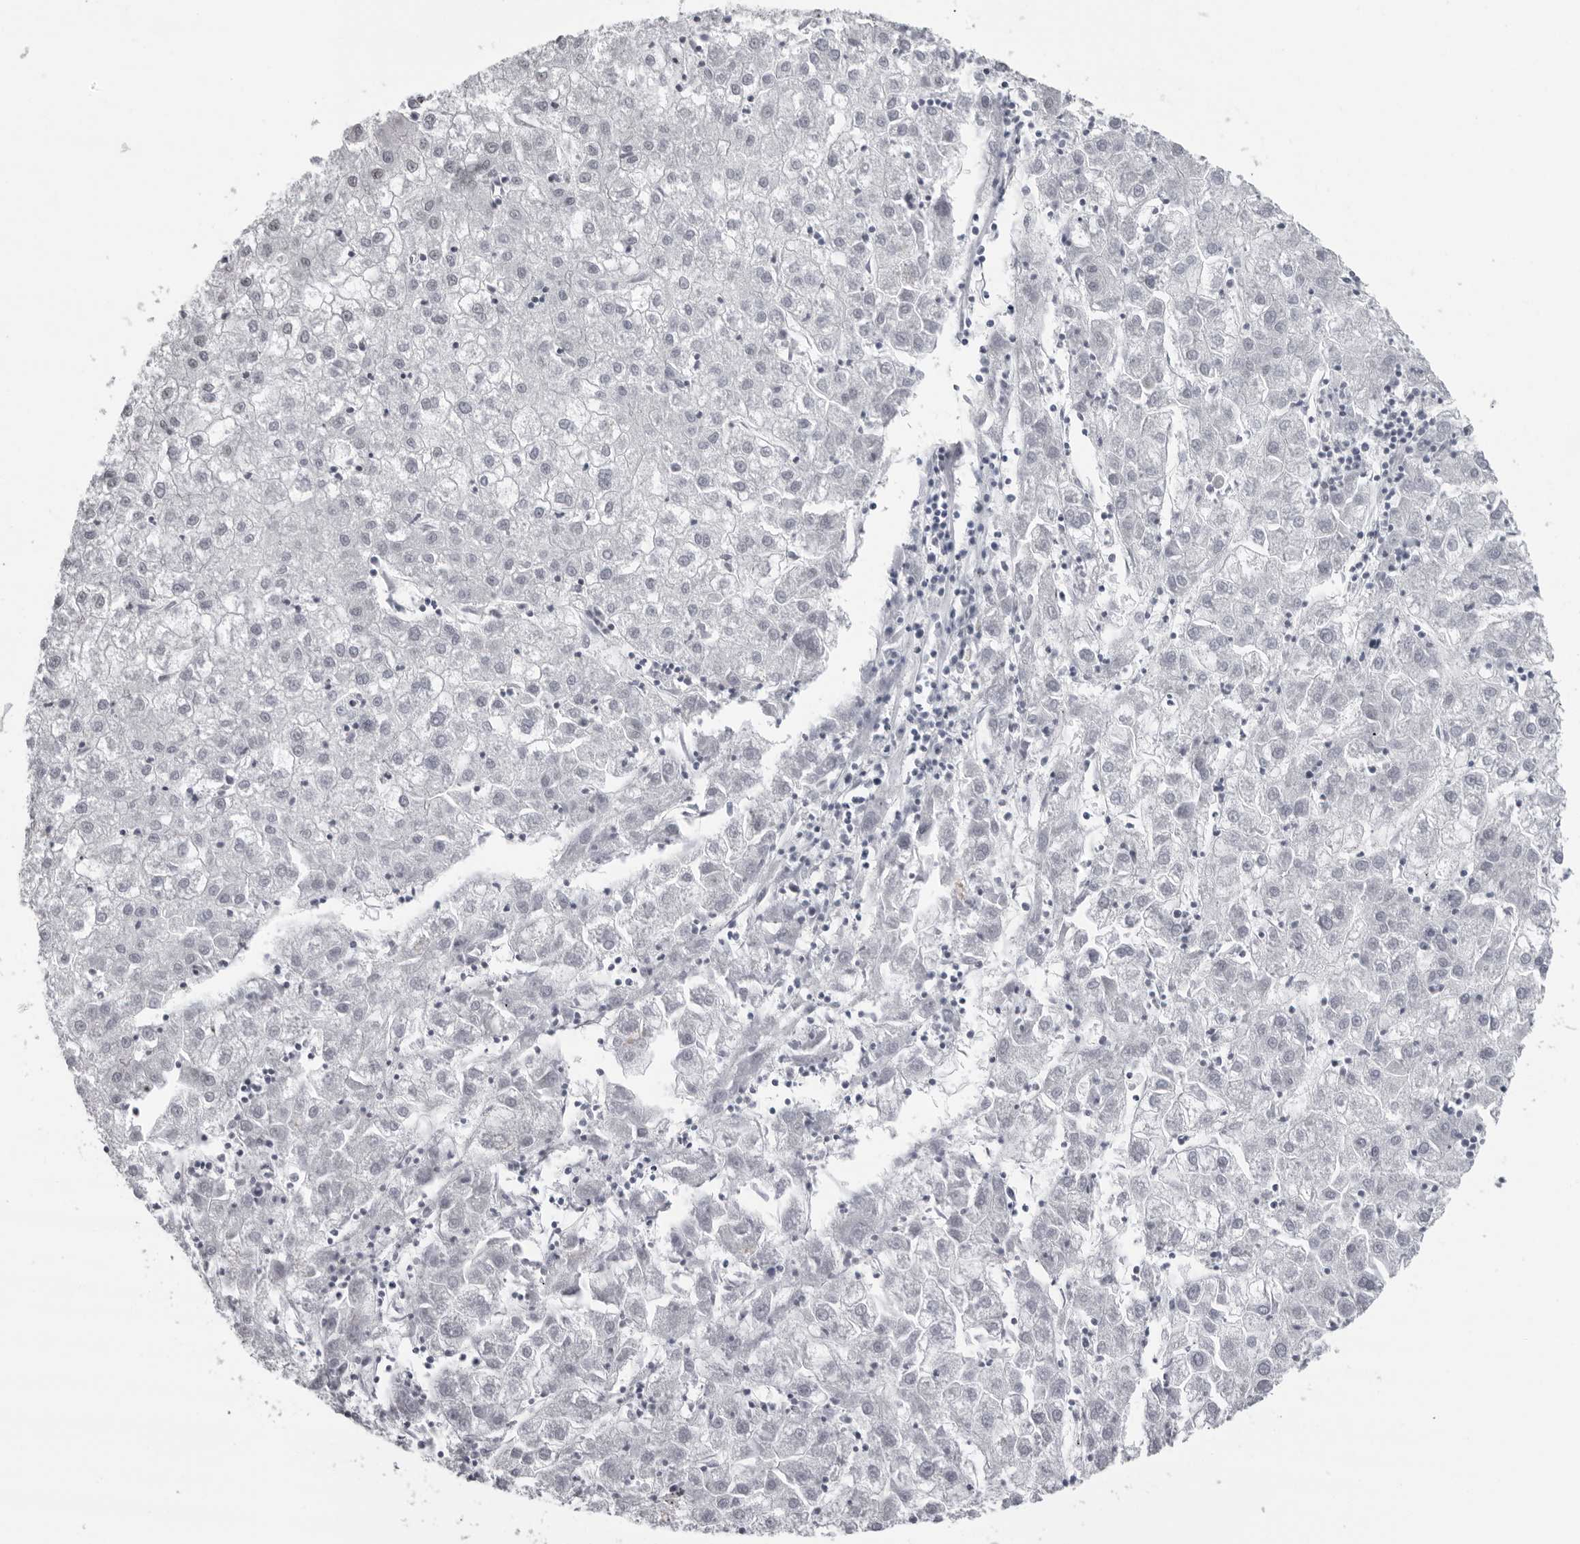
{"staining": {"intensity": "negative", "quantity": "none", "location": "none"}, "tissue": "liver cancer", "cell_type": "Tumor cells", "image_type": "cancer", "snomed": [{"axis": "morphology", "description": "Carcinoma, Hepatocellular, NOS"}, {"axis": "topography", "description": "Liver"}], "caption": "The IHC photomicrograph has no significant expression in tumor cells of liver cancer (hepatocellular carcinoma) tissue.", "gene": "ESPN", "patient": {"sex": "male", "age": 72}}